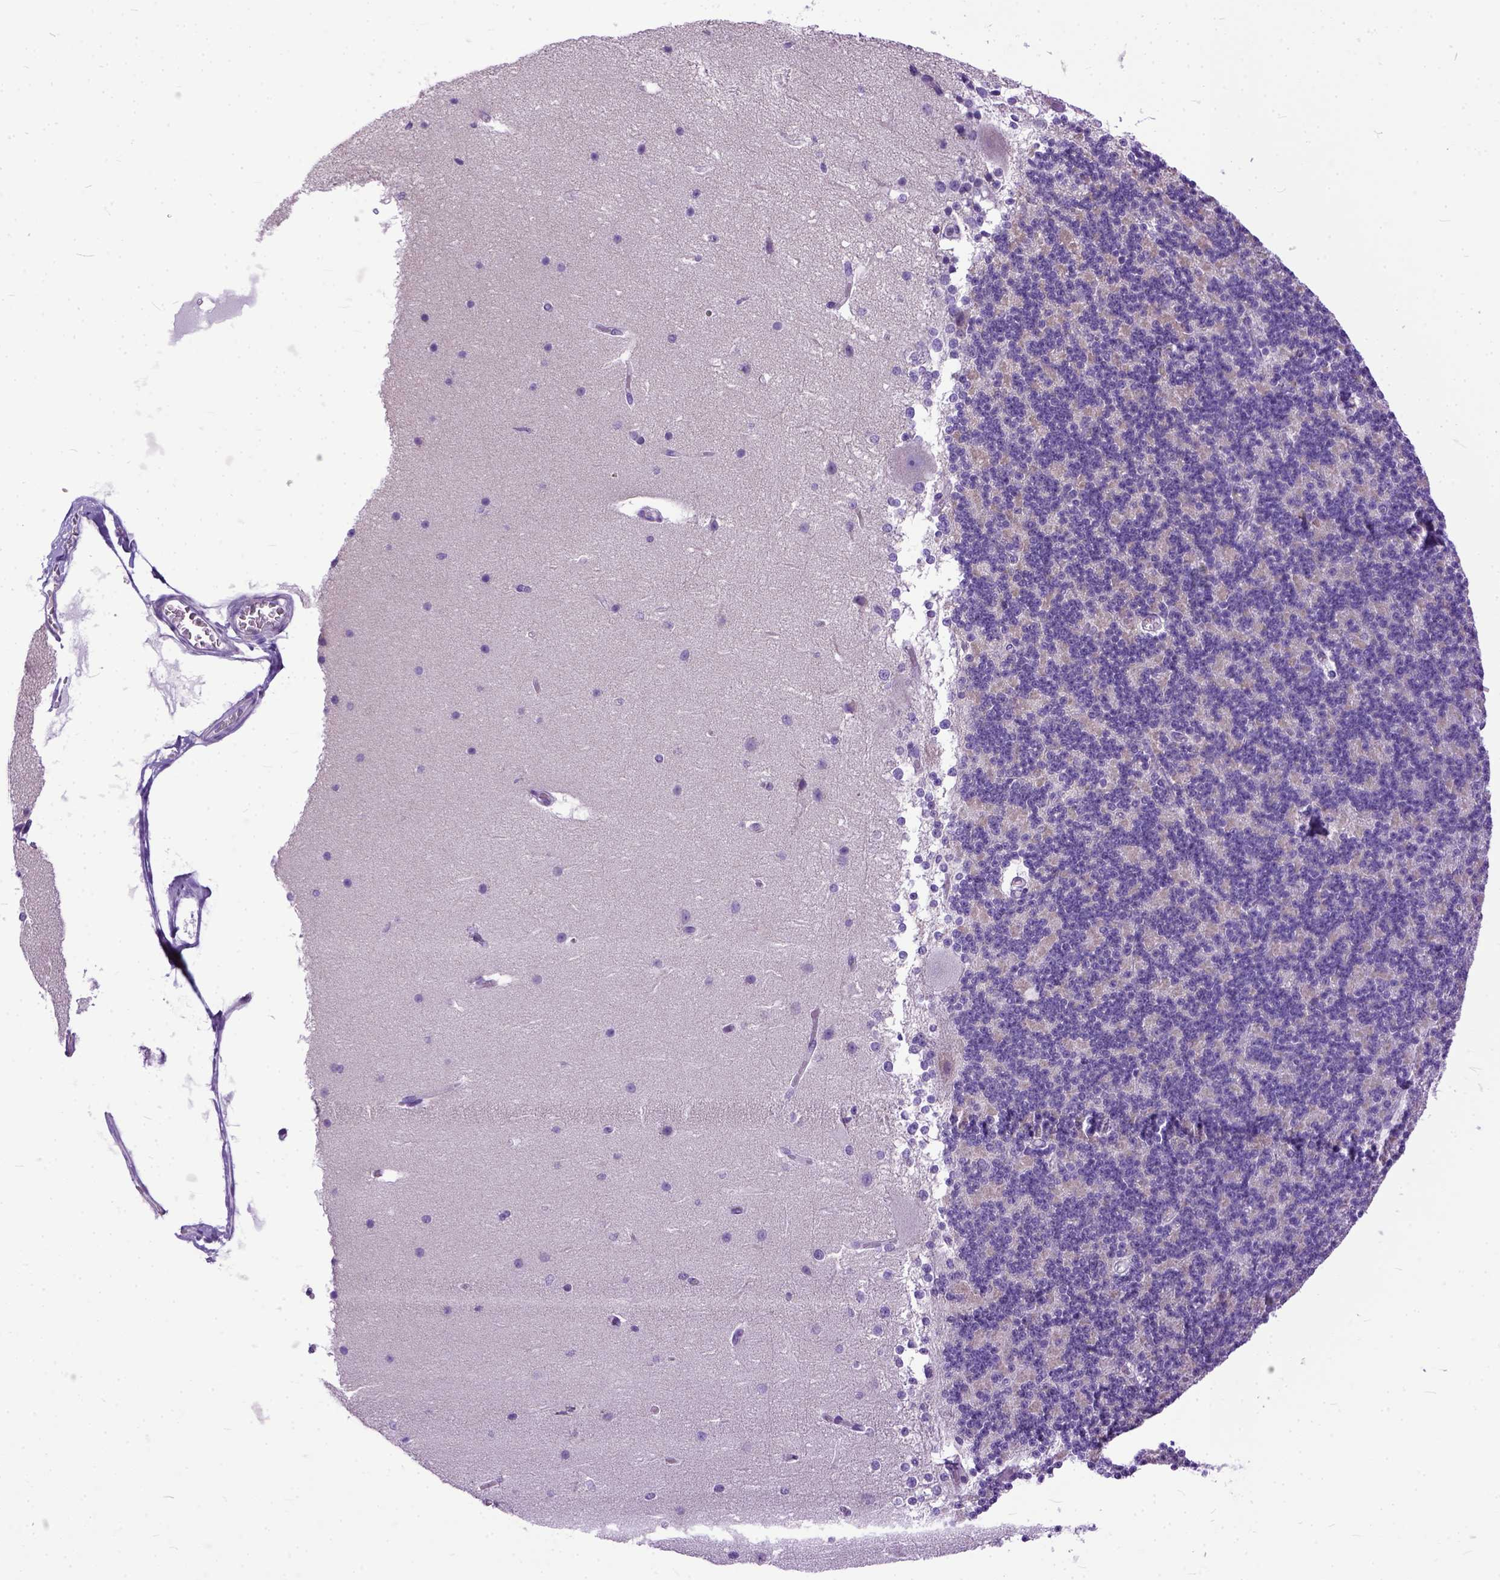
{"staining": {"intensity": "negative", "quantity": "none", "location": "none"}, "tissue": "cerebellum", "cell_type": "Cells in granular layer", "image_type": "normal", "snomed": [{"axis": "morphology", "description": "Normal tissue, NOS"}, {"axis": "topography", "description": "Cerebellum"}], "caption": "Histopathology image shows no significant protein expression in cells in granular layer of unremarkable cerebellum.", "gene": "PPL", "patient": {"sex": "female", "age": 19}}